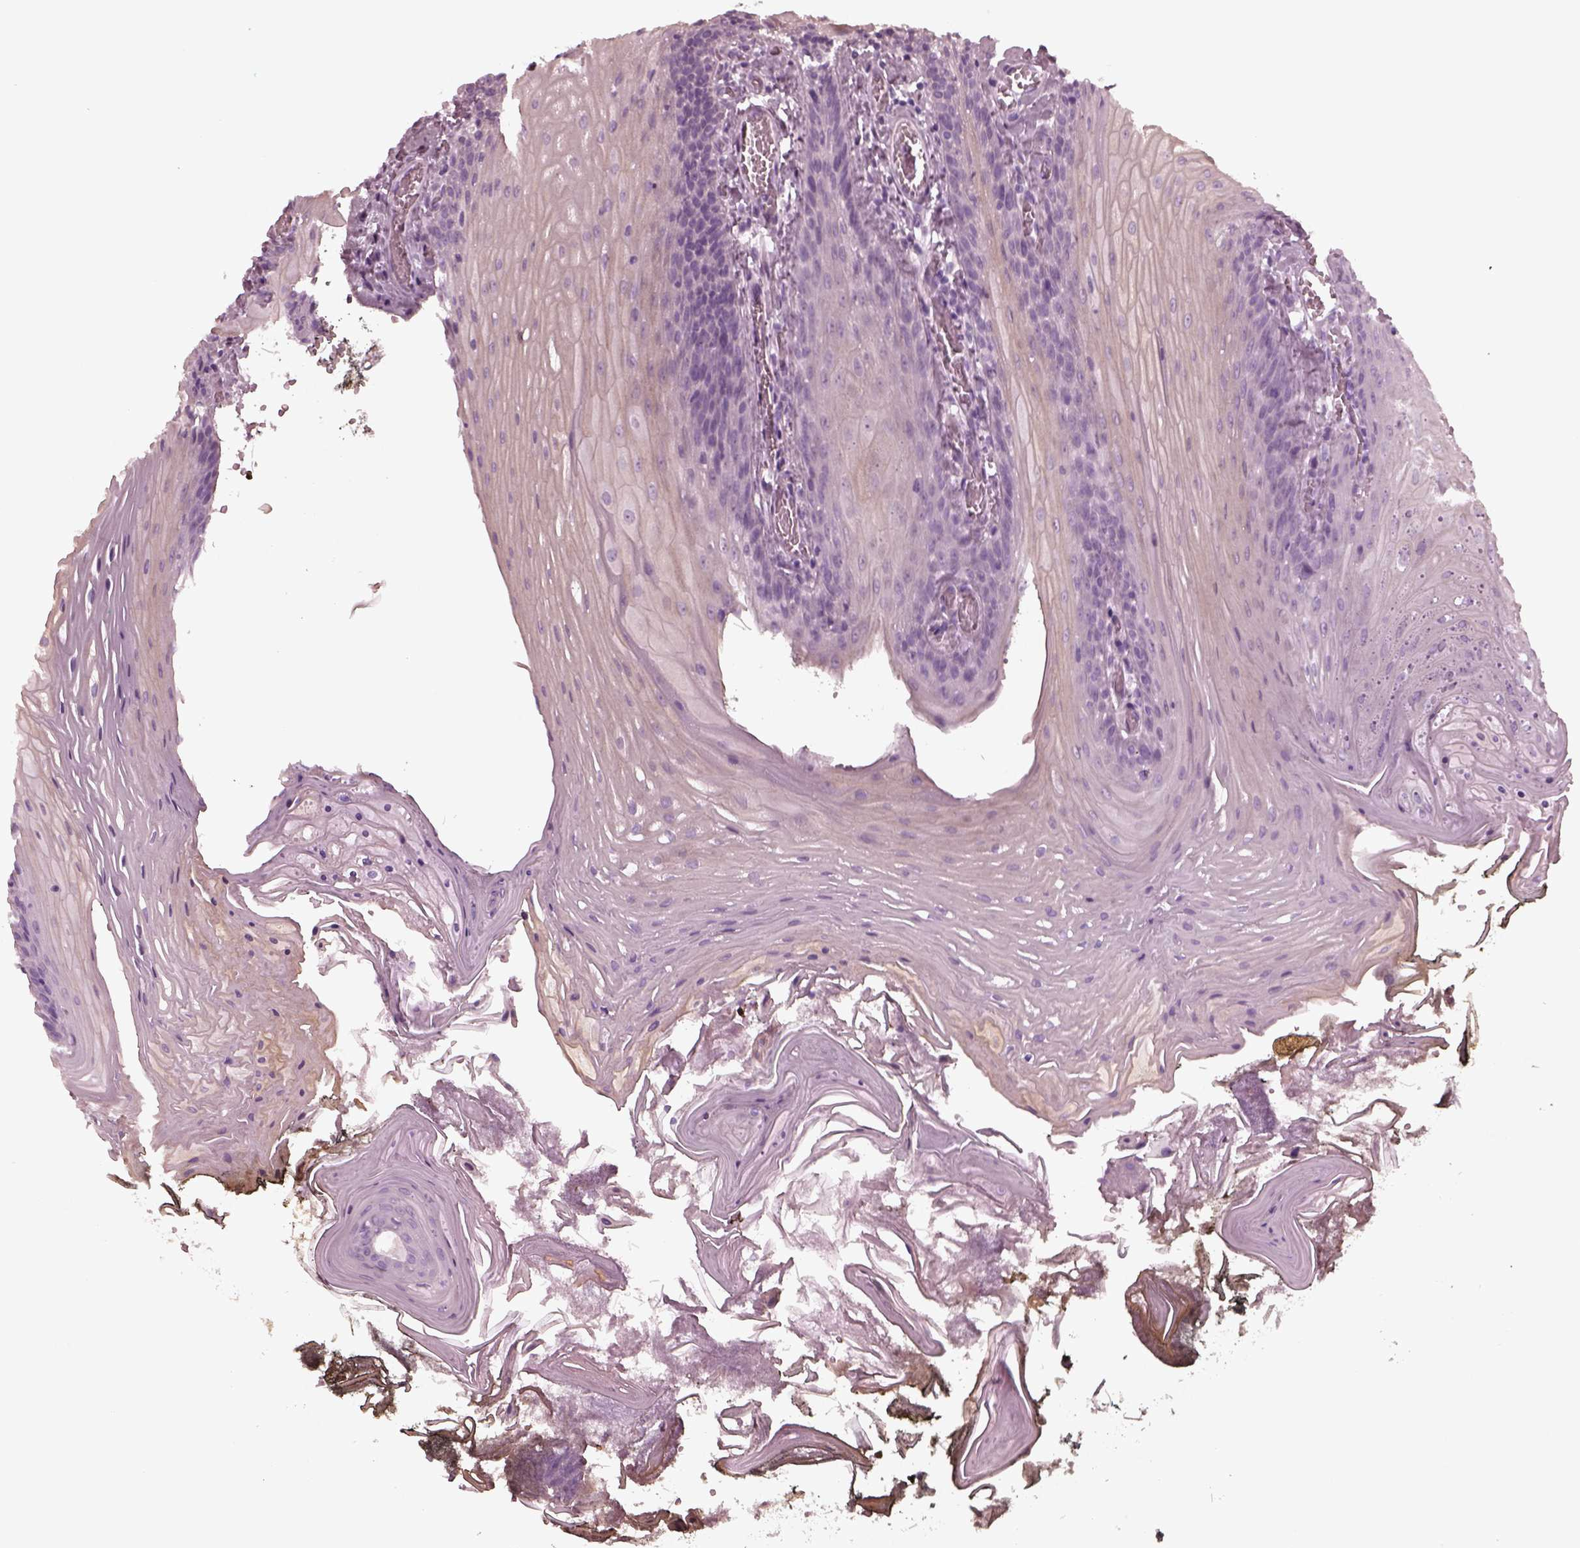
{"staining": {"intensity": "negative", "quantity": "none", "location": "none"}, "tissue": "oral mucosa", "cell_type": "Squamous epithelial cells", "image_type": "normal", "snomed": [{"axis": "morphology", "description": "Normal tissue, NOS"}, {"axis": "topography", "description": "Oral tissue"}], "caption": "The immunohistochemistry micrograph has no significant staining in squamous epithelial cells of oral mucosa.", "gene": "GRM6", "patient": {"sex": "male", "age": 9}}